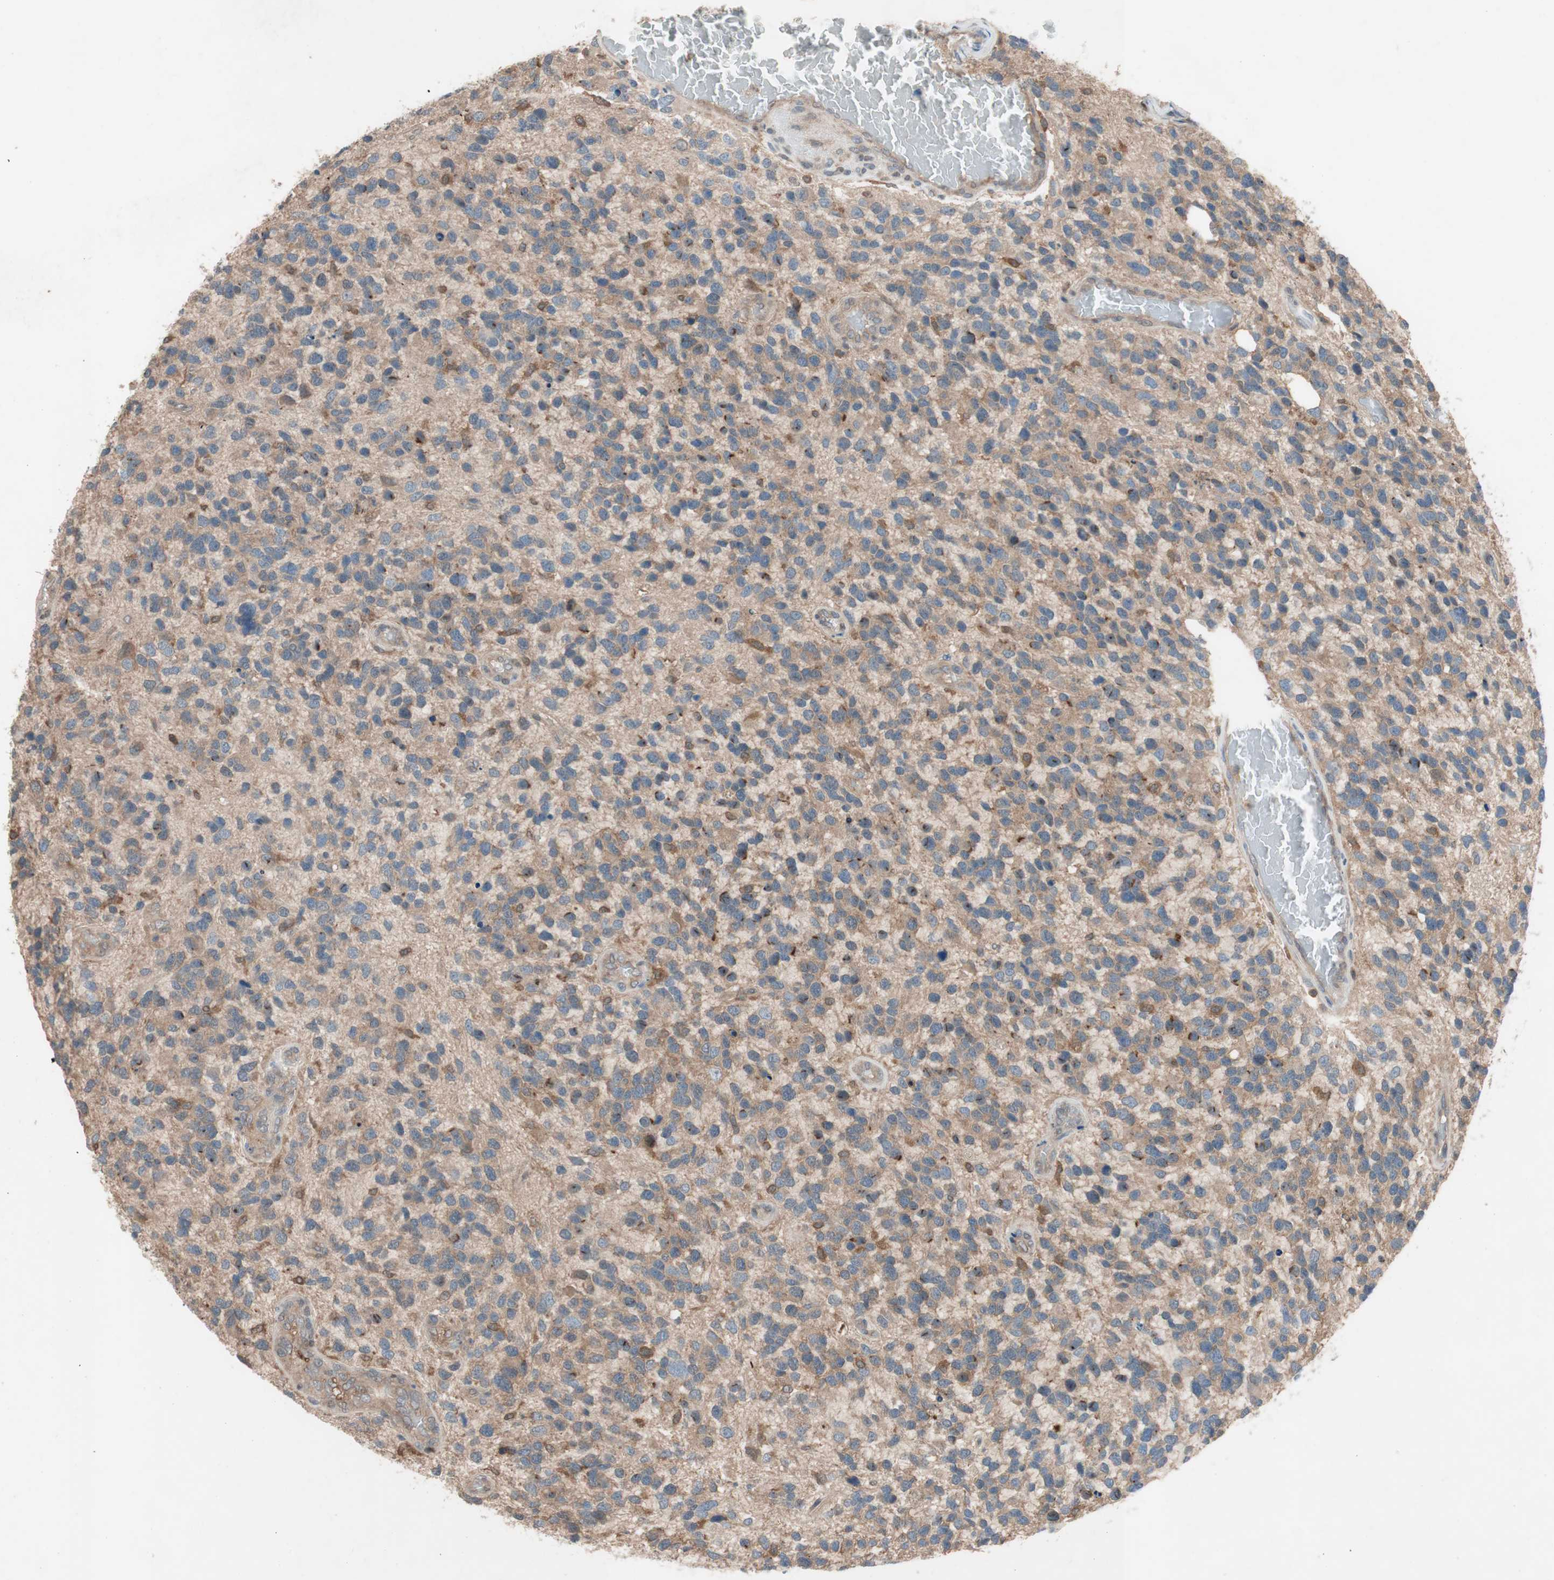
{"staining": {"intensity": "moderate", "quantity": "<25%", "location": "cytoplasmic/membranous"}, "tissue": "glioma", "cell_type": "Tumor cells", "image_type": "cancer", "snomed": [{"axis": "morphology", "description": "Glioma, malignant, High grade"}, {"axis": "topography", "description": "Brain"}], "caption": "An immunohistochemistry (IHC) photomicrograph of tumor tissue is shown. Protein staining in brown highlights moderate cytoplasmic/membranous positivity in malignant glioma (high-grade) within tumor cells. The staining was performed using DAB to visualize the protein expression in brown, while the nuclei were stained in blue with hematoxylin (Magnification: 20x).", "gene": "GALT", "patient": {"sex": "female", "age": 58}}